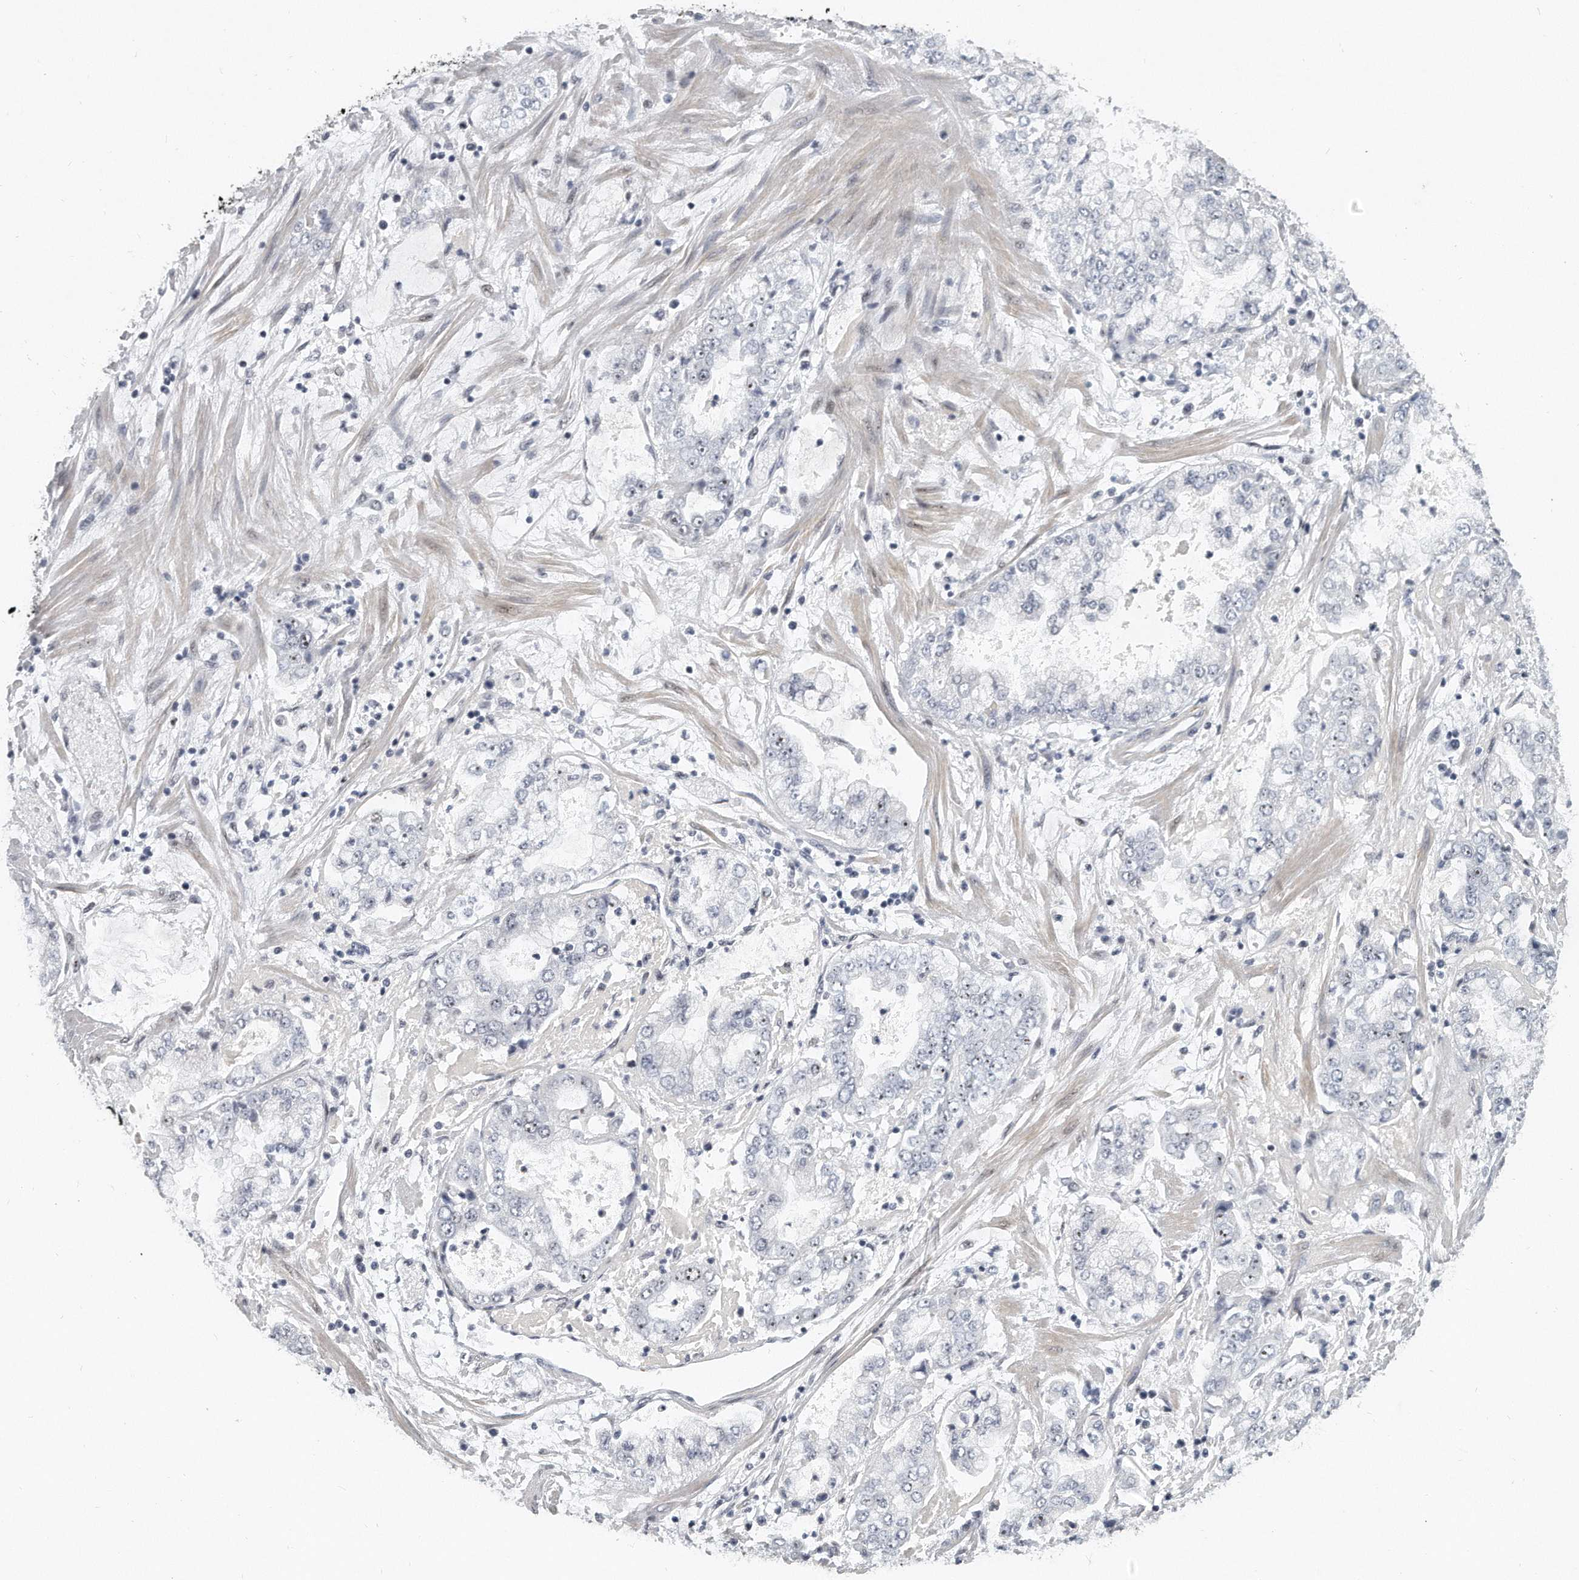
{"staining": {"intensity": "negative", "quantity": "none", "location": "none"}, "tissue": "stomach cancer", "cell_type": "Tumor cells", "image_type": "cancer", "snomed": [{"axis": "morphology", "description": "Adenocarcinoma, NOS"}, {"axis": "topography", "description": "Stomach"}], "caption": "Immunohistochemistry (IHC) photomicrograph of neoplastic tissue: stomach adenocarcinoma stained with DAB (3,3'-diaminobenzidine) demonstrates no significant protein staining in tumor cells.", "gene": "TFCP2L1", "patient": {"sex": "male", "age": 76}}